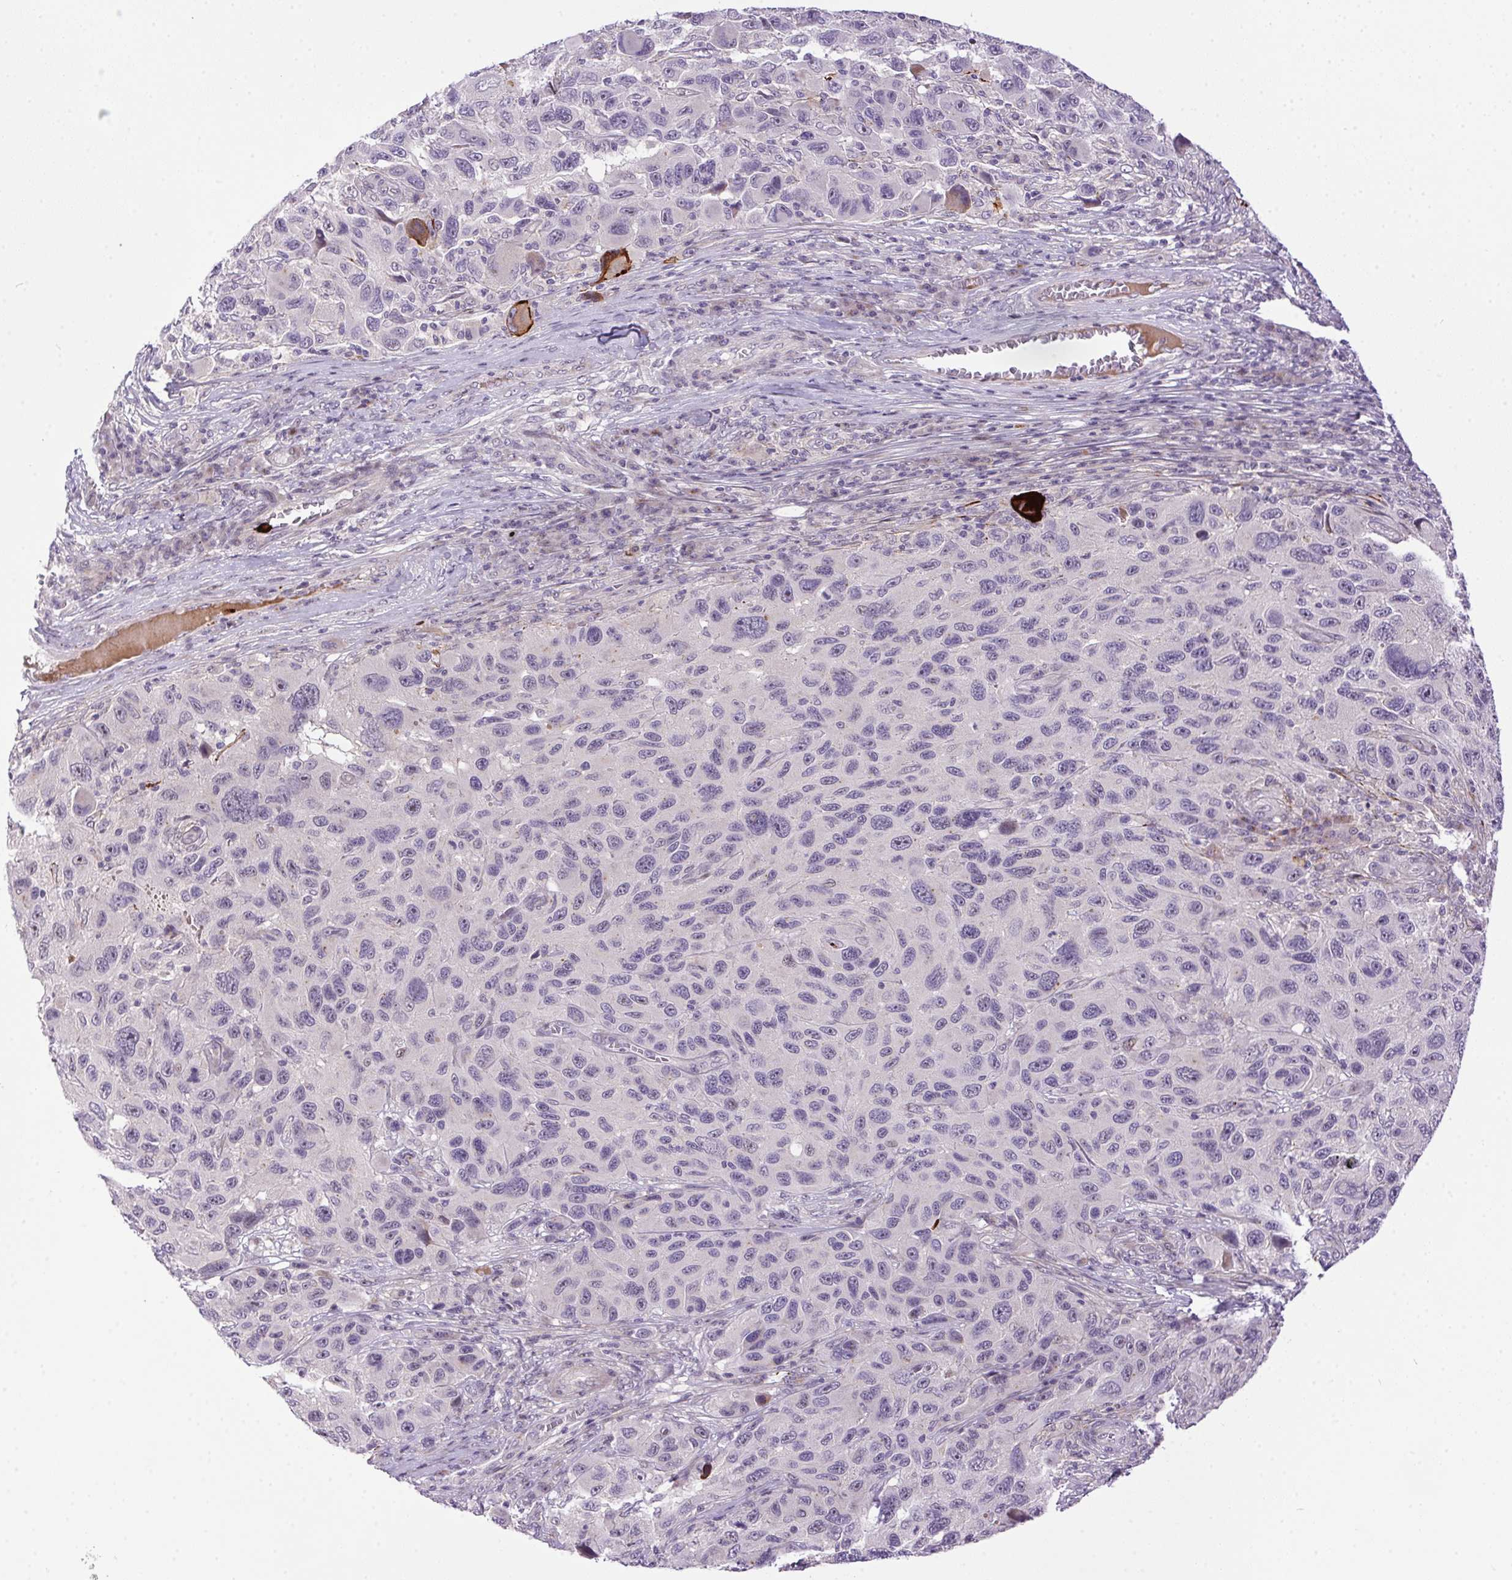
{"staining": {"intensity": "negative", "quantity": "none", "location": "none"}, "tissue": "melanoma", "cell_type": "Tumor cells", "image_type": "cancer", "snomed": [{"axis": "morphology", "description": "Malignant melanoma, NOS"}, {"axis": "topography", "description": "Skin"}], "caption": "High power microscopy image of an immunohistochemistry (IHC) histopathology image of malignant melanoma, revealing no significant expression in tumor cells.", "gene": "LRRTM1", "patient": {"sex": "male", "age": 53}}